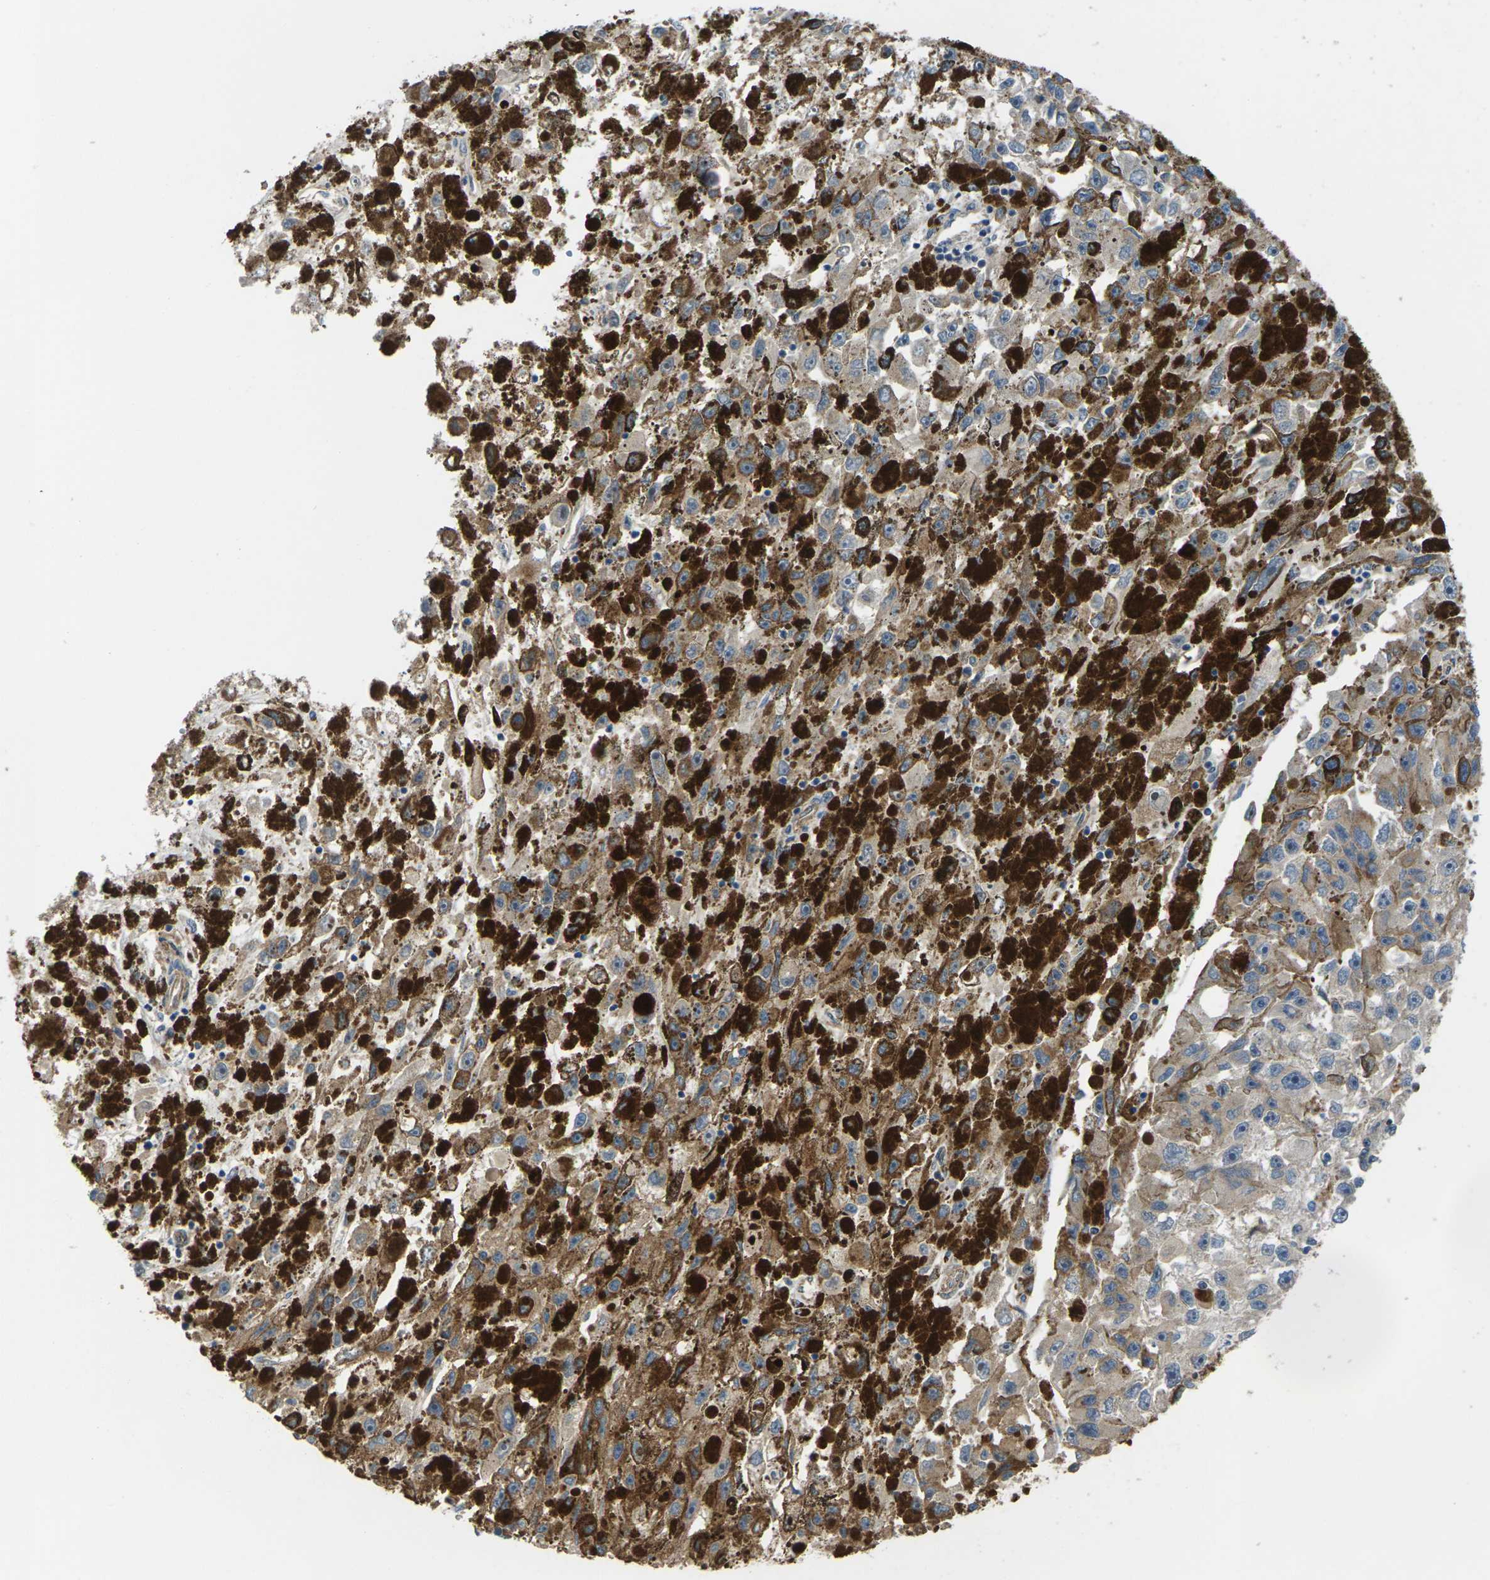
{"staining": {"intensity": "weak", "quantity": "25%-75%", "location": "cytoplasmic/membranous"}, "tissue": "melanoma", "cell_type": "Tumor cells", "image_type": "cancer", "snomed": [{"axis": "morphology", "description": "Malignant melanoma, NOS"}, {"axis": "topography", "description": "Skin"}], "caption": "Malignant melanoma stained with a brown dye displays weak cytoplasmic/membranous positive staining in about 25%-75% of tumor cells.", "gene": "TIAM1", "patient": {"sex": "female", "age": 104}}